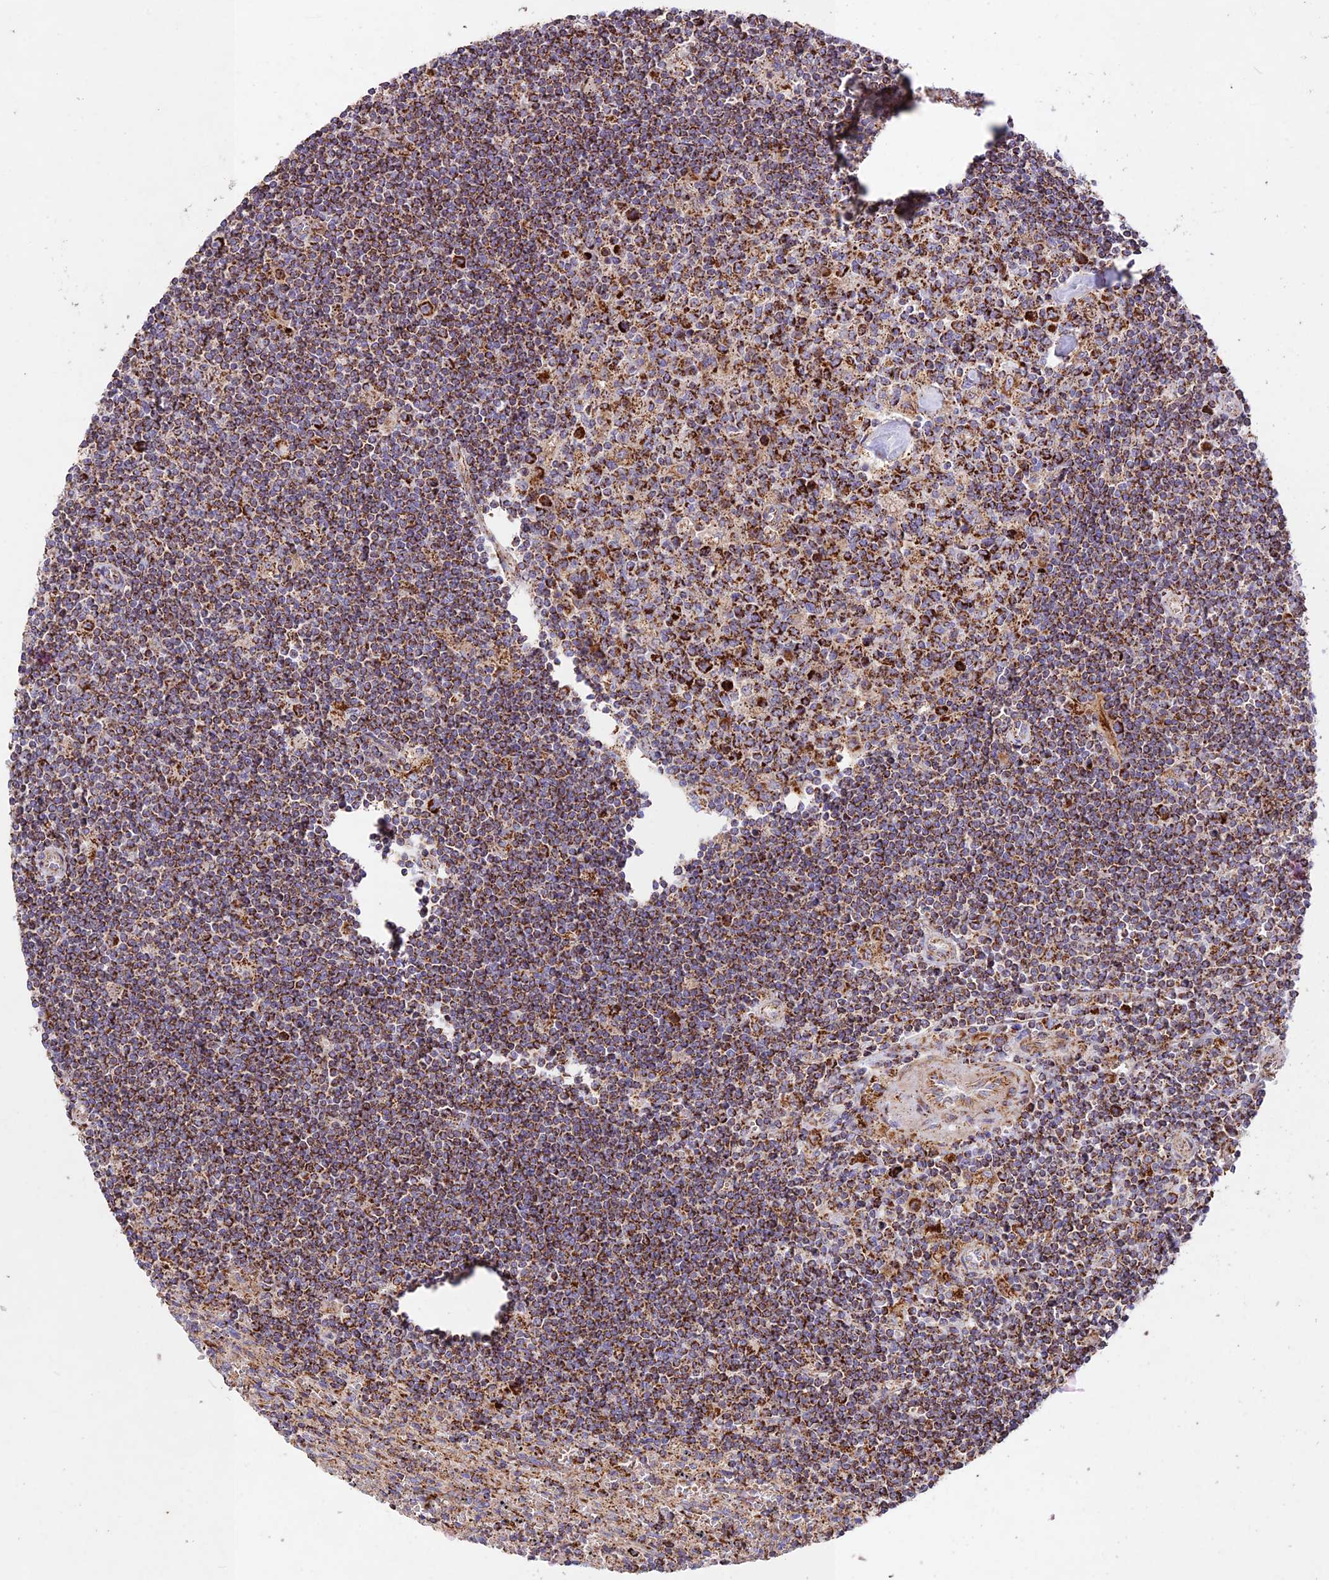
{"staining": {"intensity": "strong", "quantity": "25%-75%", "location": "cytoplasmic/membranous"}, "tissue": "lymphoma", "cell_type": "Tumor cells", "image_type": "cancer", "snomed": [{"axis": "morphology", "description": "Malignant lymphoma, non-Hodgkin's type, Low grade"}, {"axis": "topography", "description": "Spleen"}], "caption": "A photomicrograph showing strong cytoplasmic/membranous staining in approximately 25%-75% of tumor cells in low-grade malignant lymphoma, non-Hodgkin's type, as visualized by brown immunohistochemical staining.", "gene": "KHDC3L", "patient": {"sex": "male", "age": 76}}